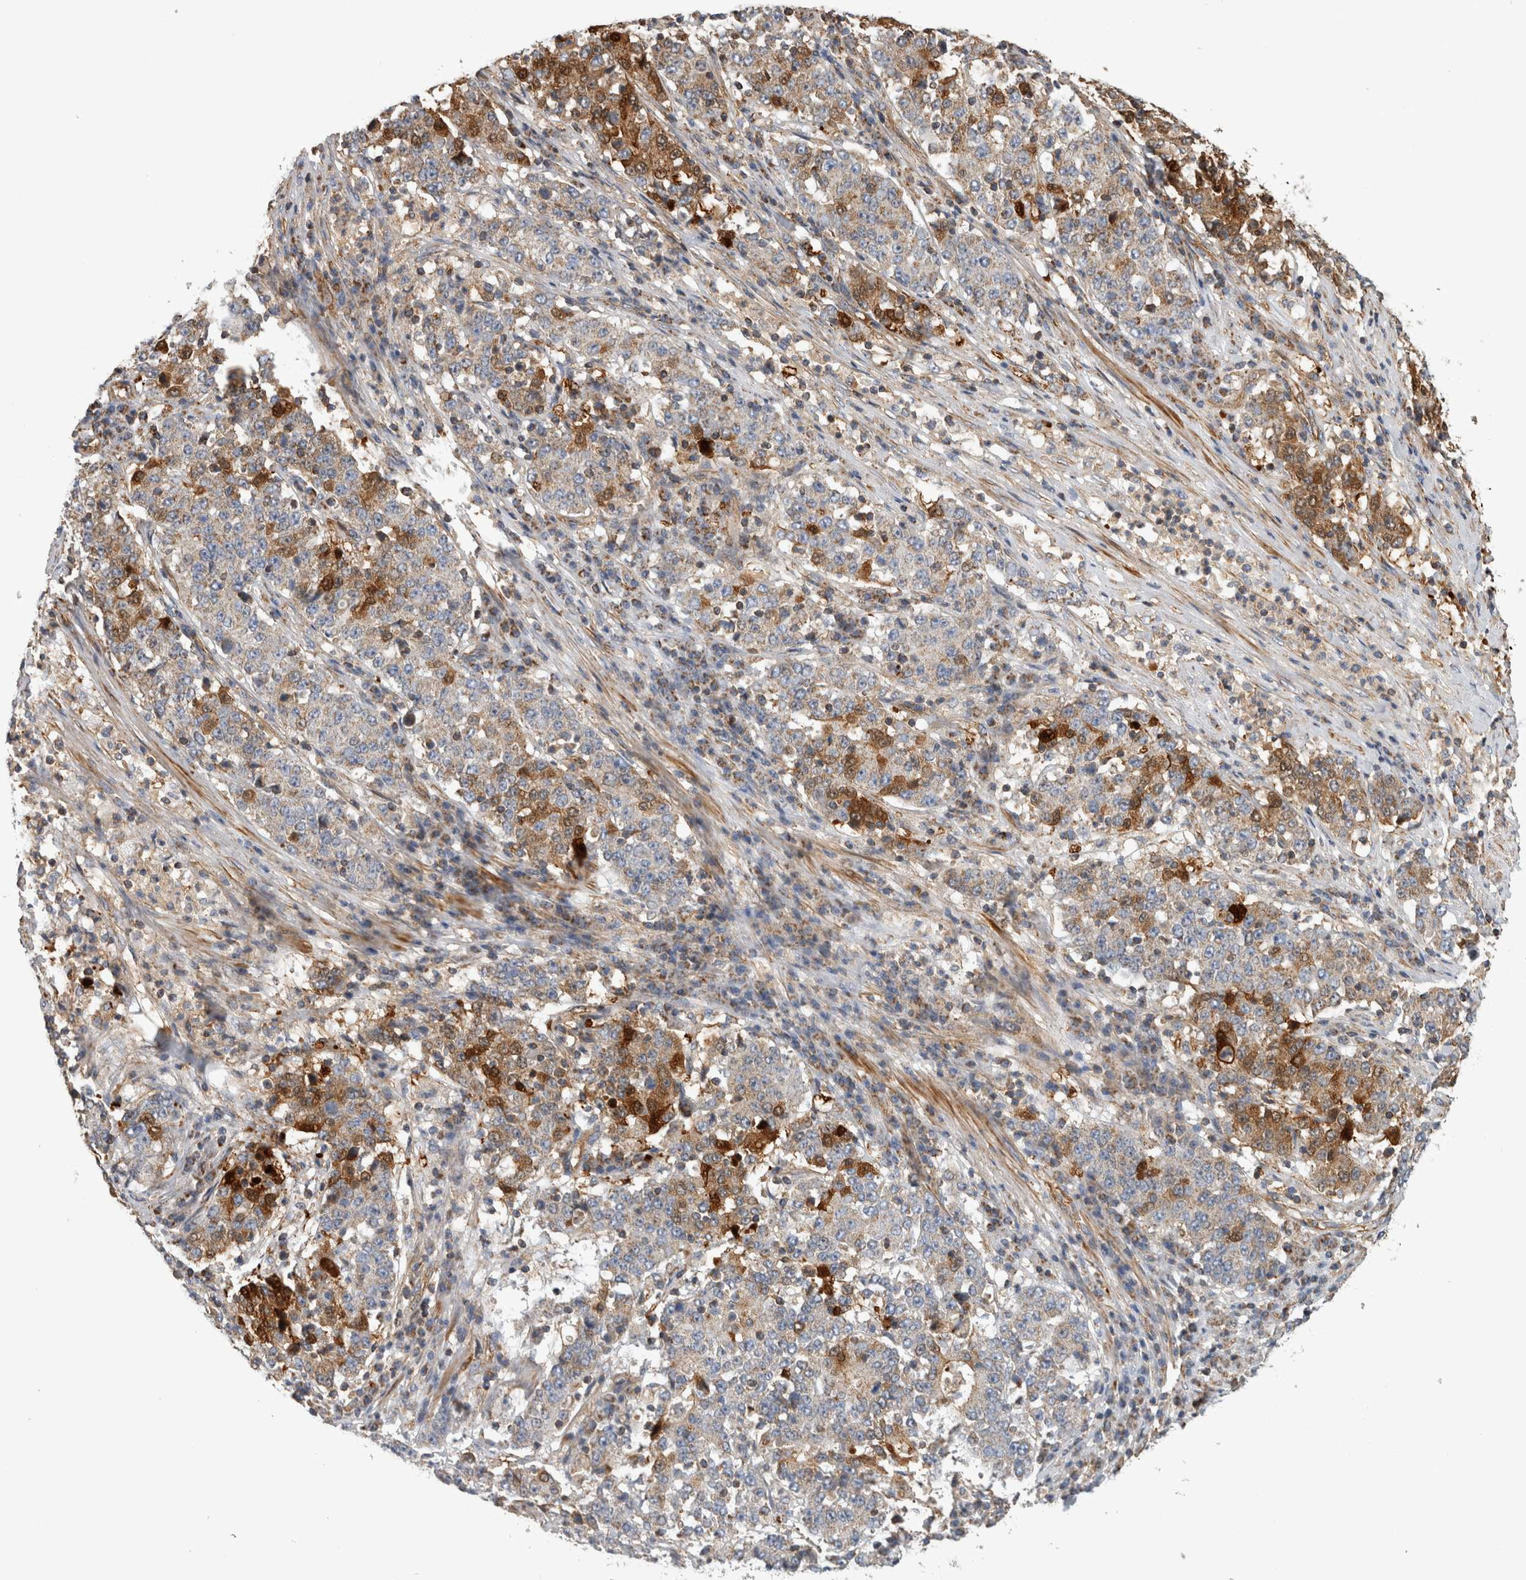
{"staining": {"intensity": "weak", "quantity": "25%-75%", "location": "cytoplasmic/membranous"}, "tissue": "stomach cancer", "cell_type": "Tumor cells", "image_type": "cancer", "snomed": [{"axis": "morphology", "description": "Adenocarcinoma, NOS"}, {"axis": "topography", "description": "Stomach"}], "caption": "This image exhibits IHC staining of human stomach adenocarcinoma, with low weak cytoplasmic/membranous staining in about 25%-75% of tumor cells.", "gene": "SFXN2", "patient": {"sex": "male", "age": 59}}